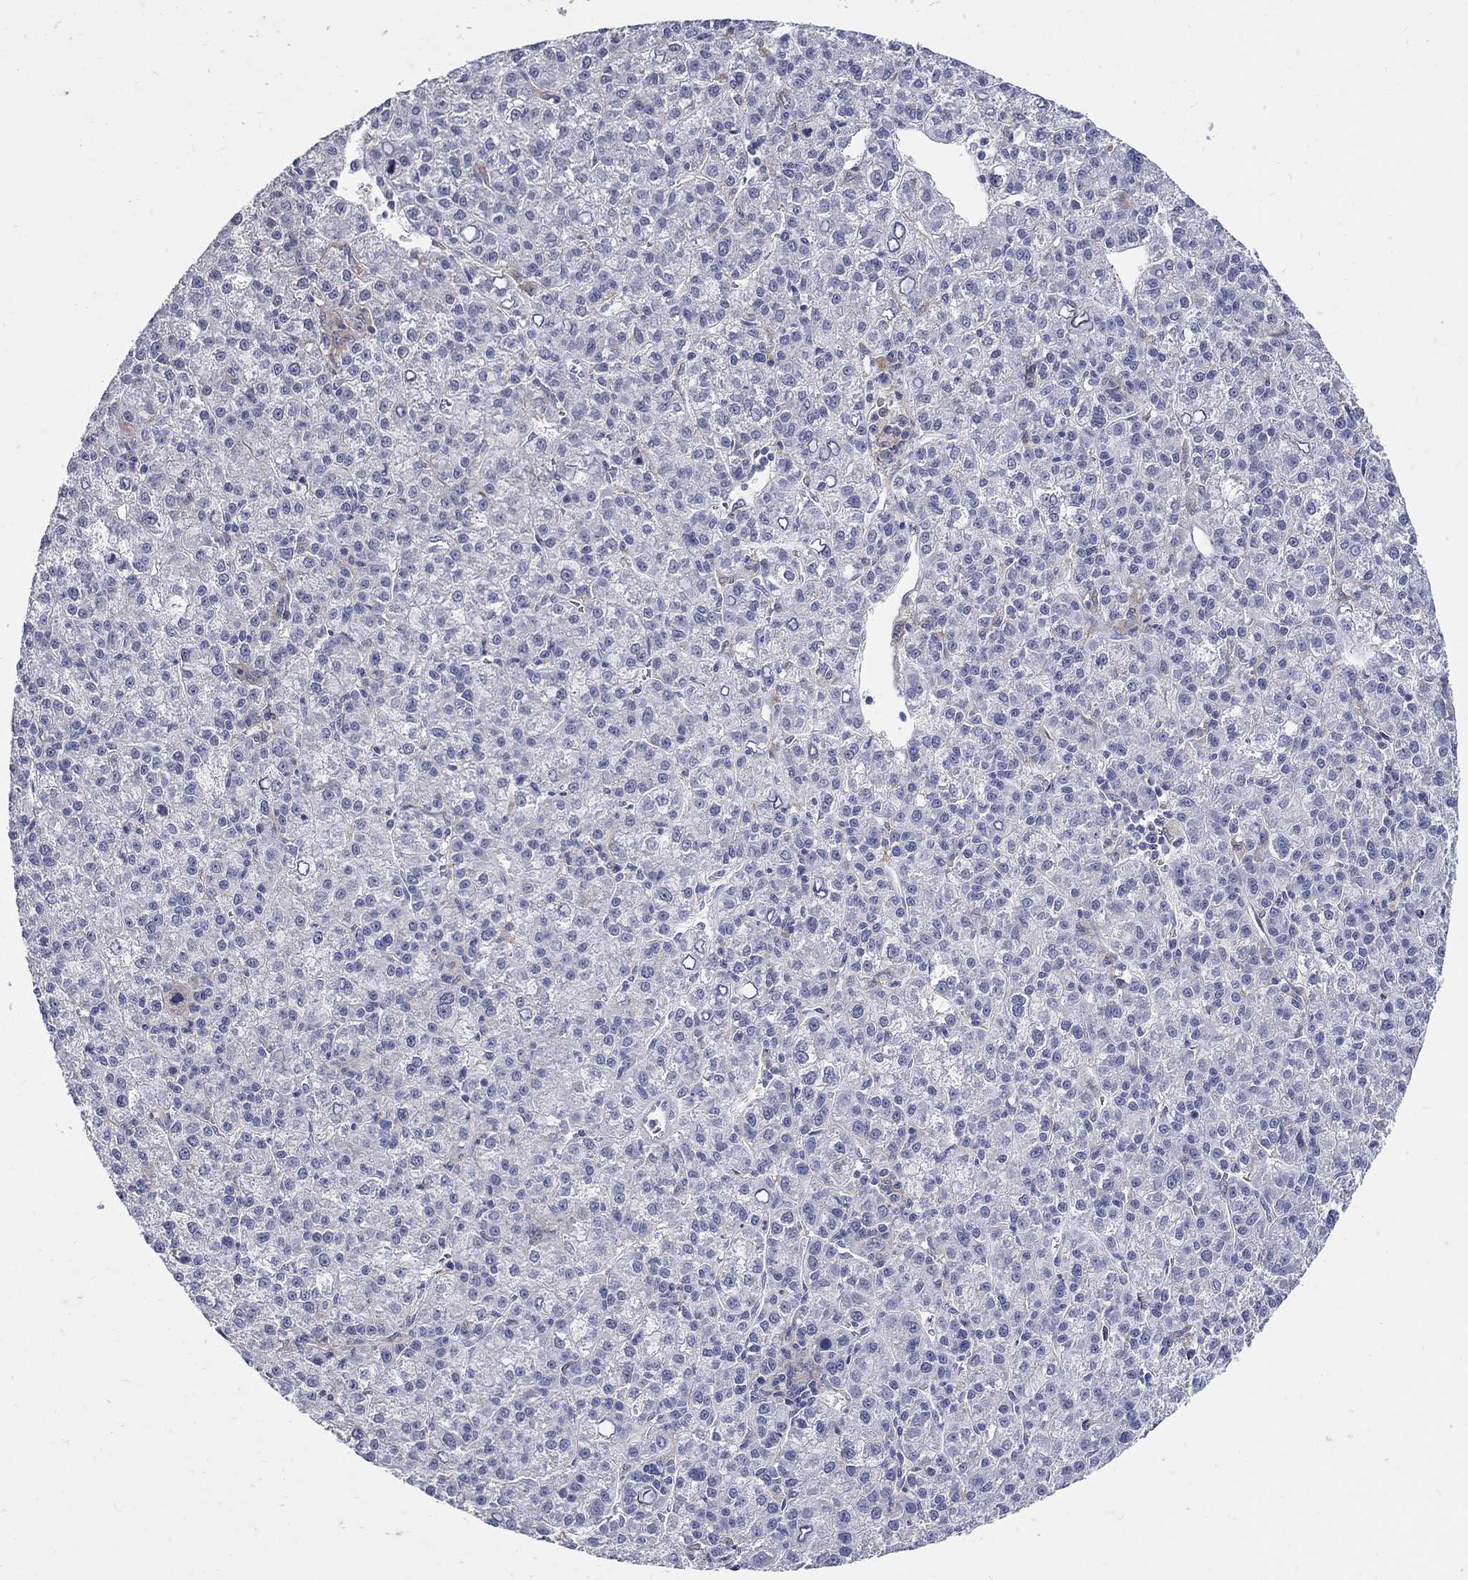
{"staining": {"intensity": "weak", "quantity": "<25%", "location": "cytoplasmic/membranous"}, "tissue": "liver cancer", "cell_type": "Tumor cells", "image_type": "cancer", "snomed": [{"axis": "morphology", "description": "Carcinoma, Hepatocellular, NOS"}, {"axis": "topography", "description": "Liver"}], "caption": "Tumor cells show no significant positivity in liver hepatocellular carcinoma. The staining is performed using DAB (3,3'-diaminobenzidine) brown chromogen with nuclei counter-stained in using hematoxylin.", "gene": "CETN1", "patient": {"sex": "female", "age": 60}}